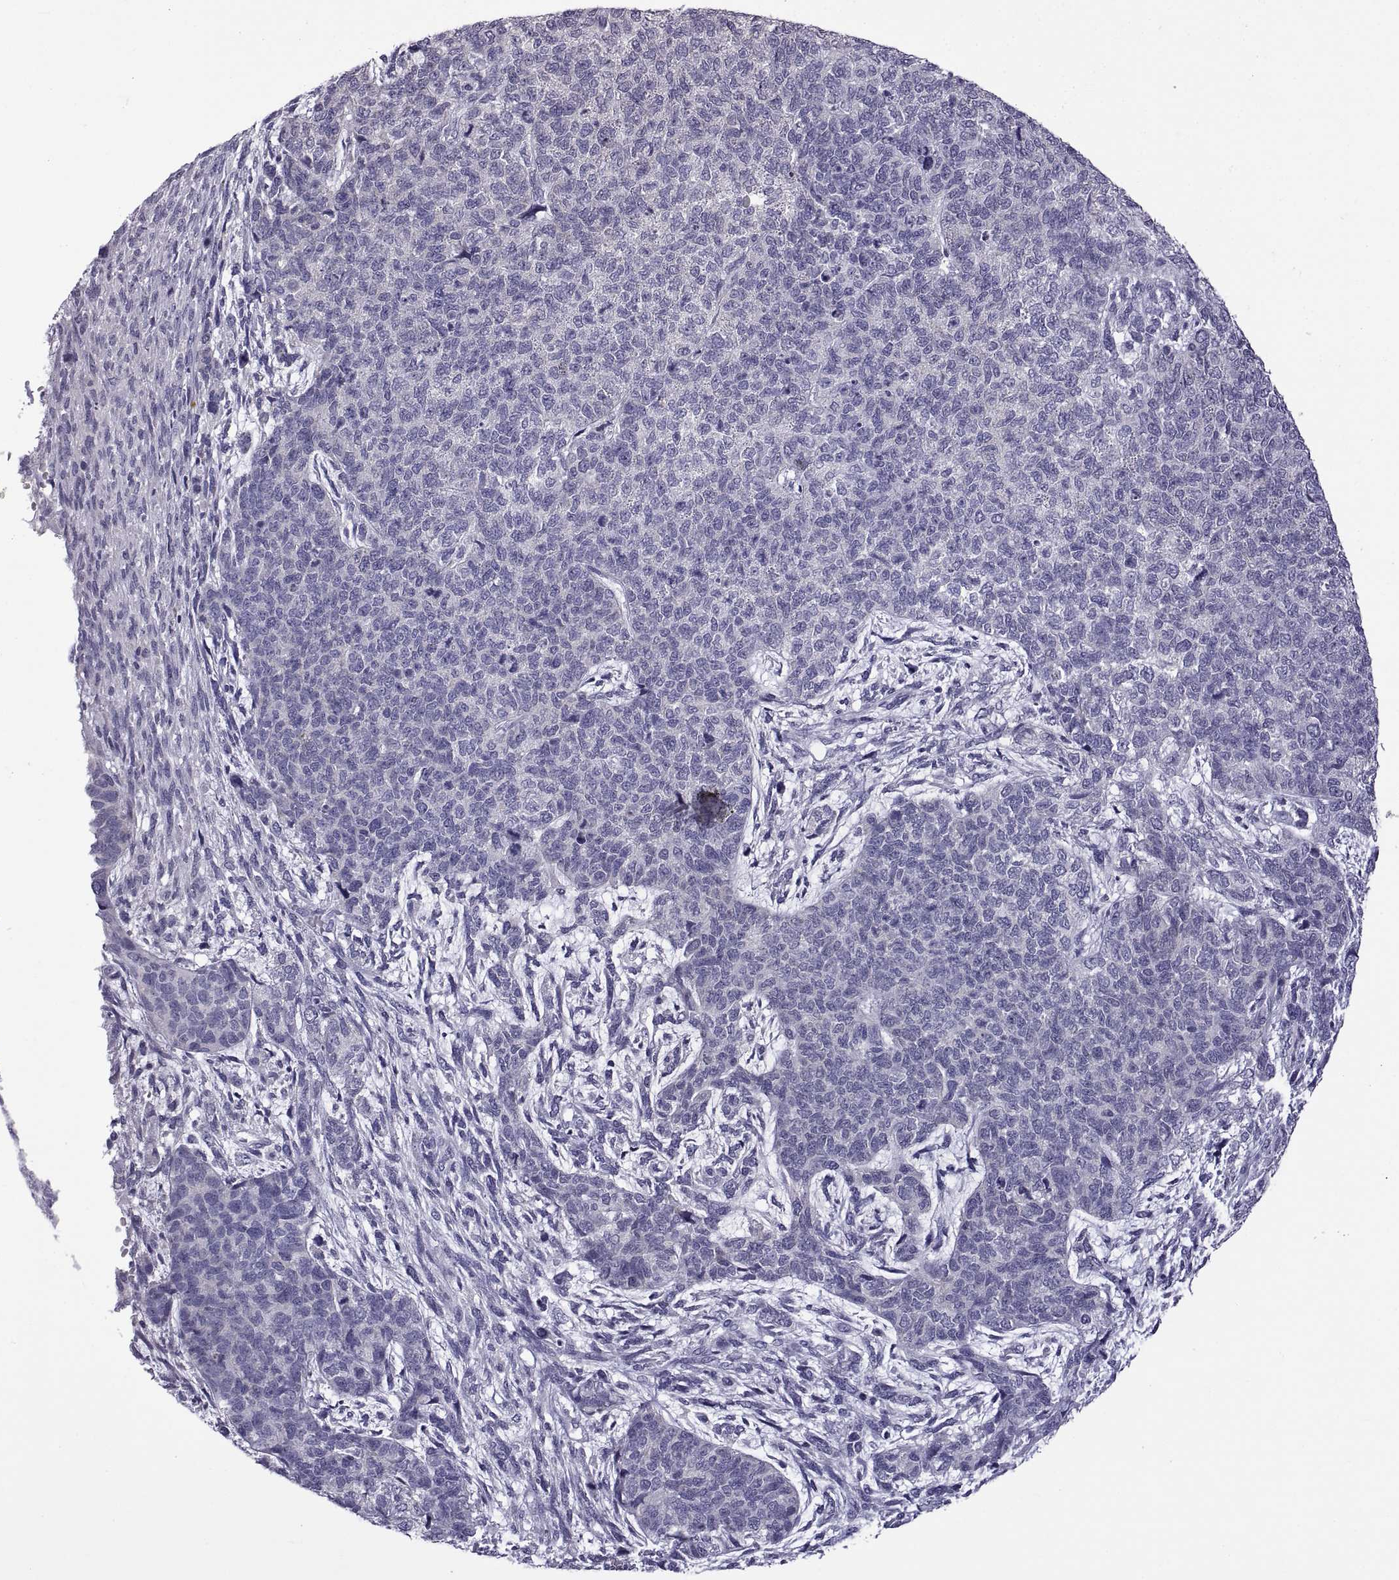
{"staining": {"intensity": "negative", "quantity": "none", "location": "none"}, "tissue": "cervical cancer", "cell_type": "Tumor cells", "image_type": "cancer", "snomed": [{"axis": "morphology", "description": "Squamous cell carcinoma, NOS"}, {"axis": "topography", "description": "Cervix"}], "caption": "Cervical cancer (squamous cell carcinoma) was stained to show a protein in brown. There is no significant staining in tumor cells. (Brightfield microscopy of DAB IHC at high magnification).", "gene": "RDM1", "patient": {"sex": "female", "age": 63}}